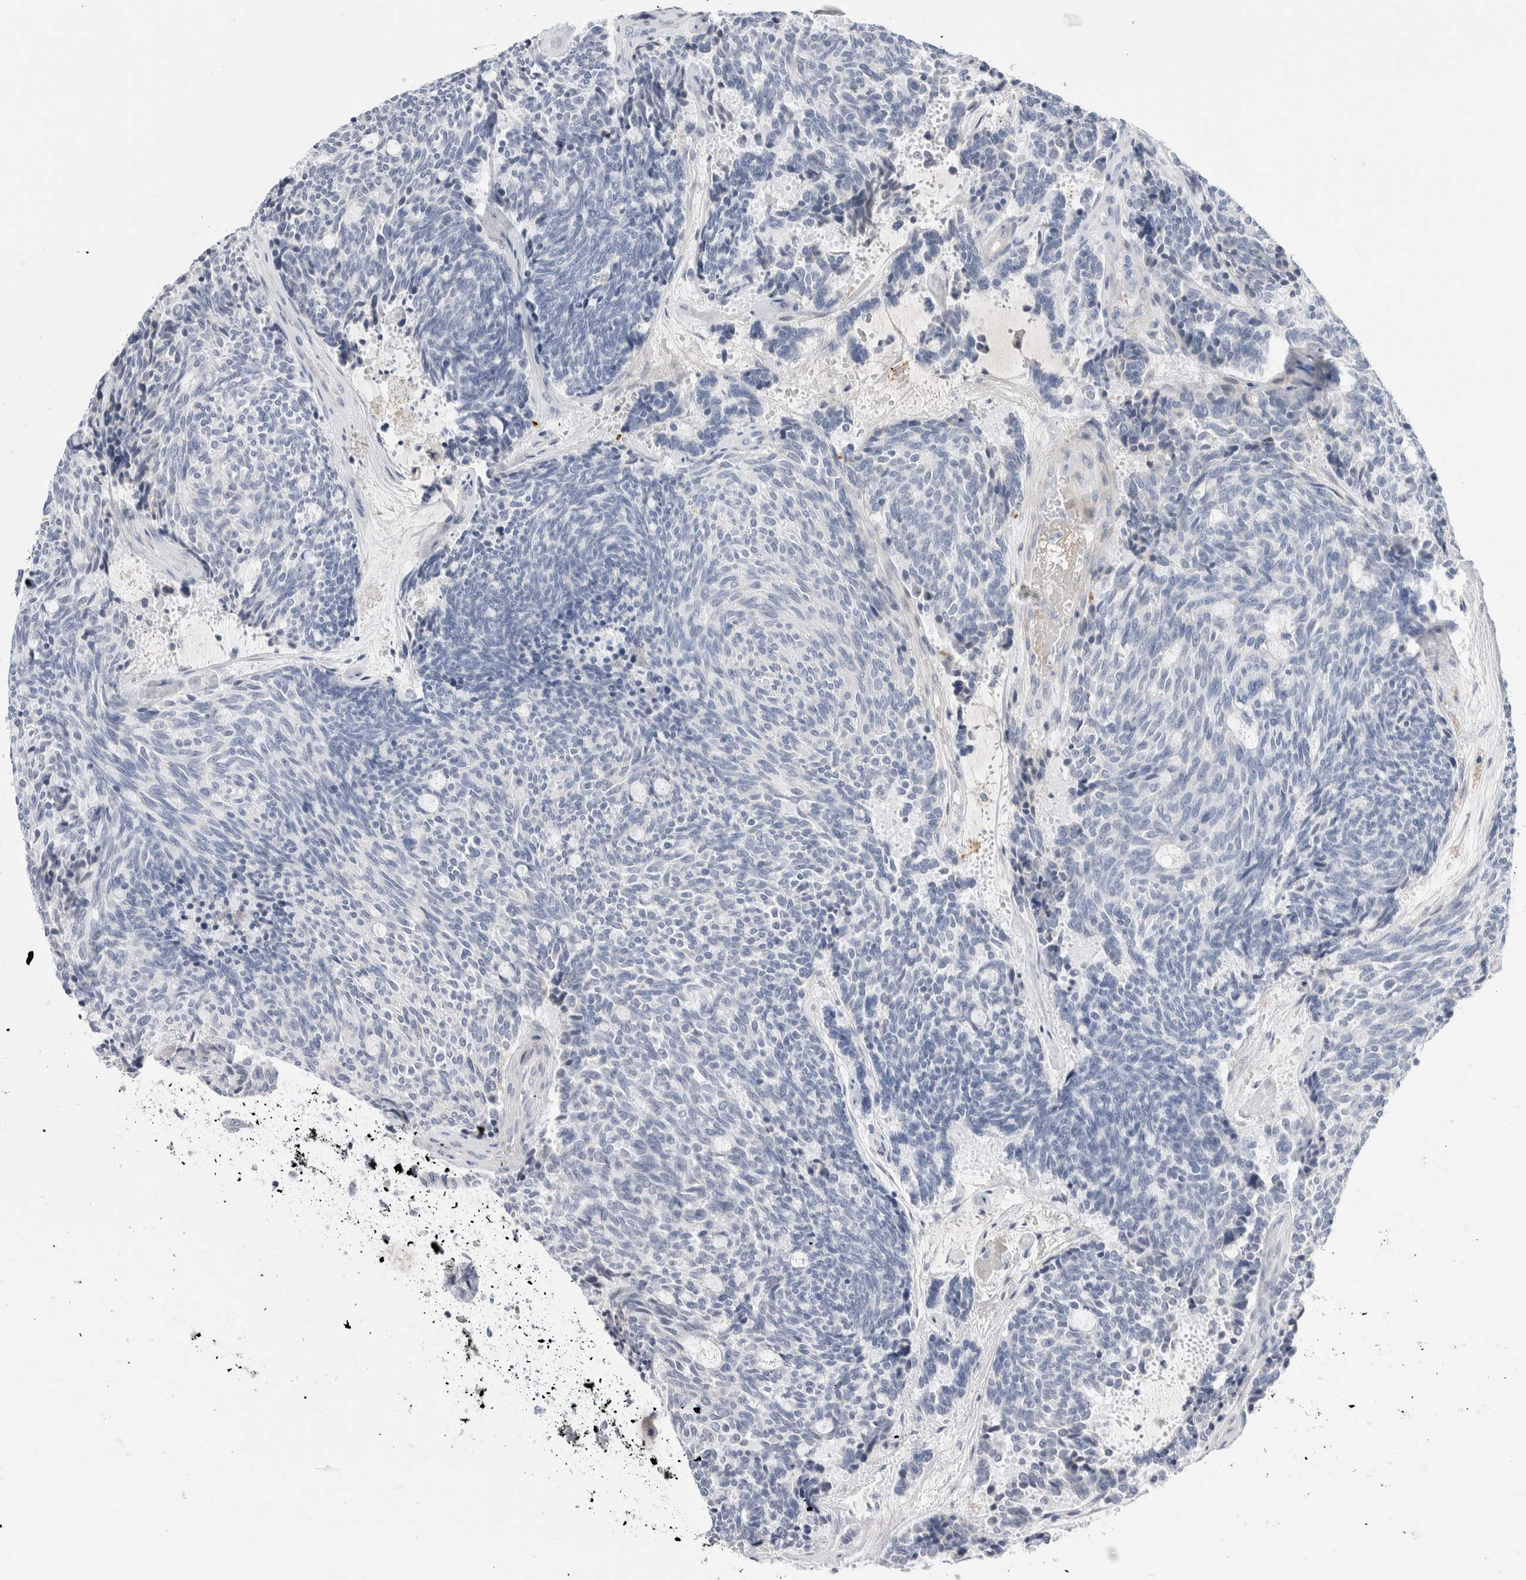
{"staining": {"intensity": "negative", "quantity": "none", "location": "none"}, "tissue": "carcinoid", "cell_type": "Tumor cells", "image_type": "cancer", "snomed": [{"axis": "morphology", "description": "Carcinoid, malignant, NOS"}, {"axis": "topography", "description": "Pancreas"}], "caption": "Immunohistochemistry histopathology image of neoplastic tissue: carcinoid stained with DAB (3,3'-diaminobenzidine) exhibits no significant protein staining in tumor cells.", "gene": "ECHDC2", "patient": {"sex": "female", "age": 54}}